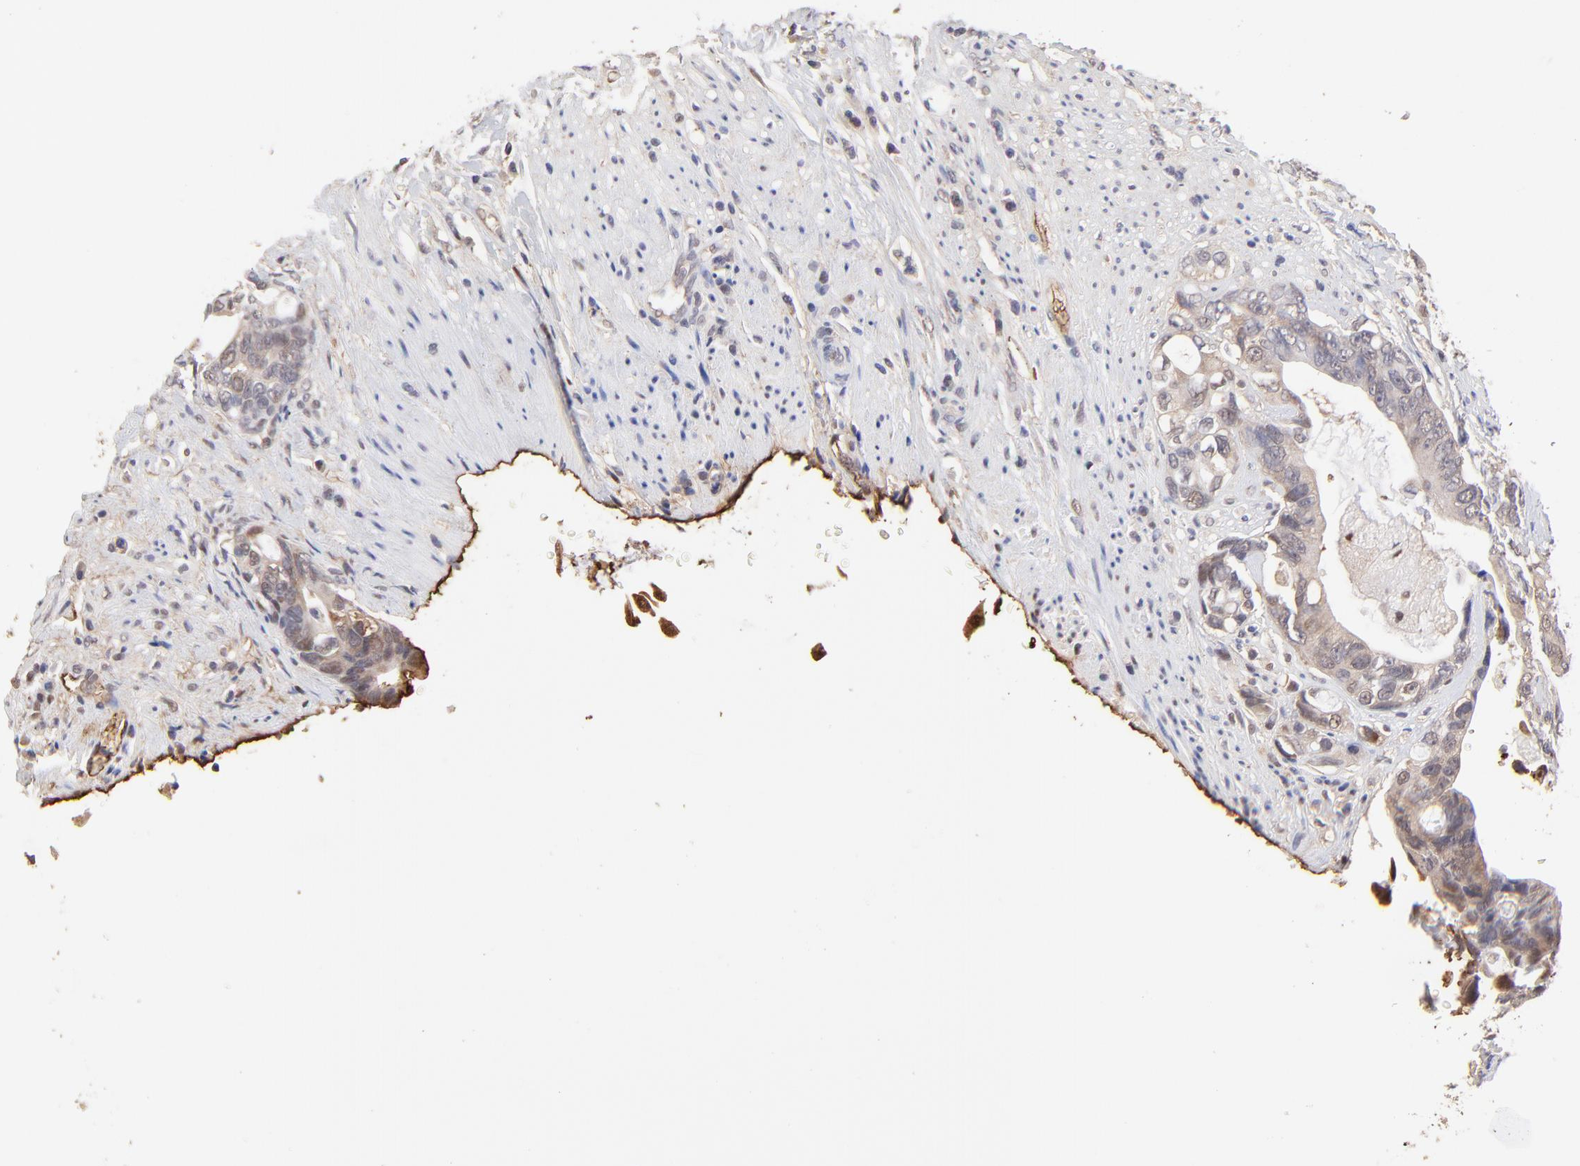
{"staining": {"intensity": "weak", "quantity": "<25%", "location": "cytoplasmic/membranous,nuclear"}, "tissue": "colorectal cancer", "cell_type": "Tumor cells", "image_type": "cancer", "snomed": [{"axis": "morphology", "description": "Adenocarcinoma, NOS"}, {"axis": "topography", "description": "Rectum"}], "caption": "Protein analysis of colorectal adenocarcinoma exhibits no significant staining in tumor cells.", "gene": "PSMD14", "patient": {"sex": "female", "age": 57}}